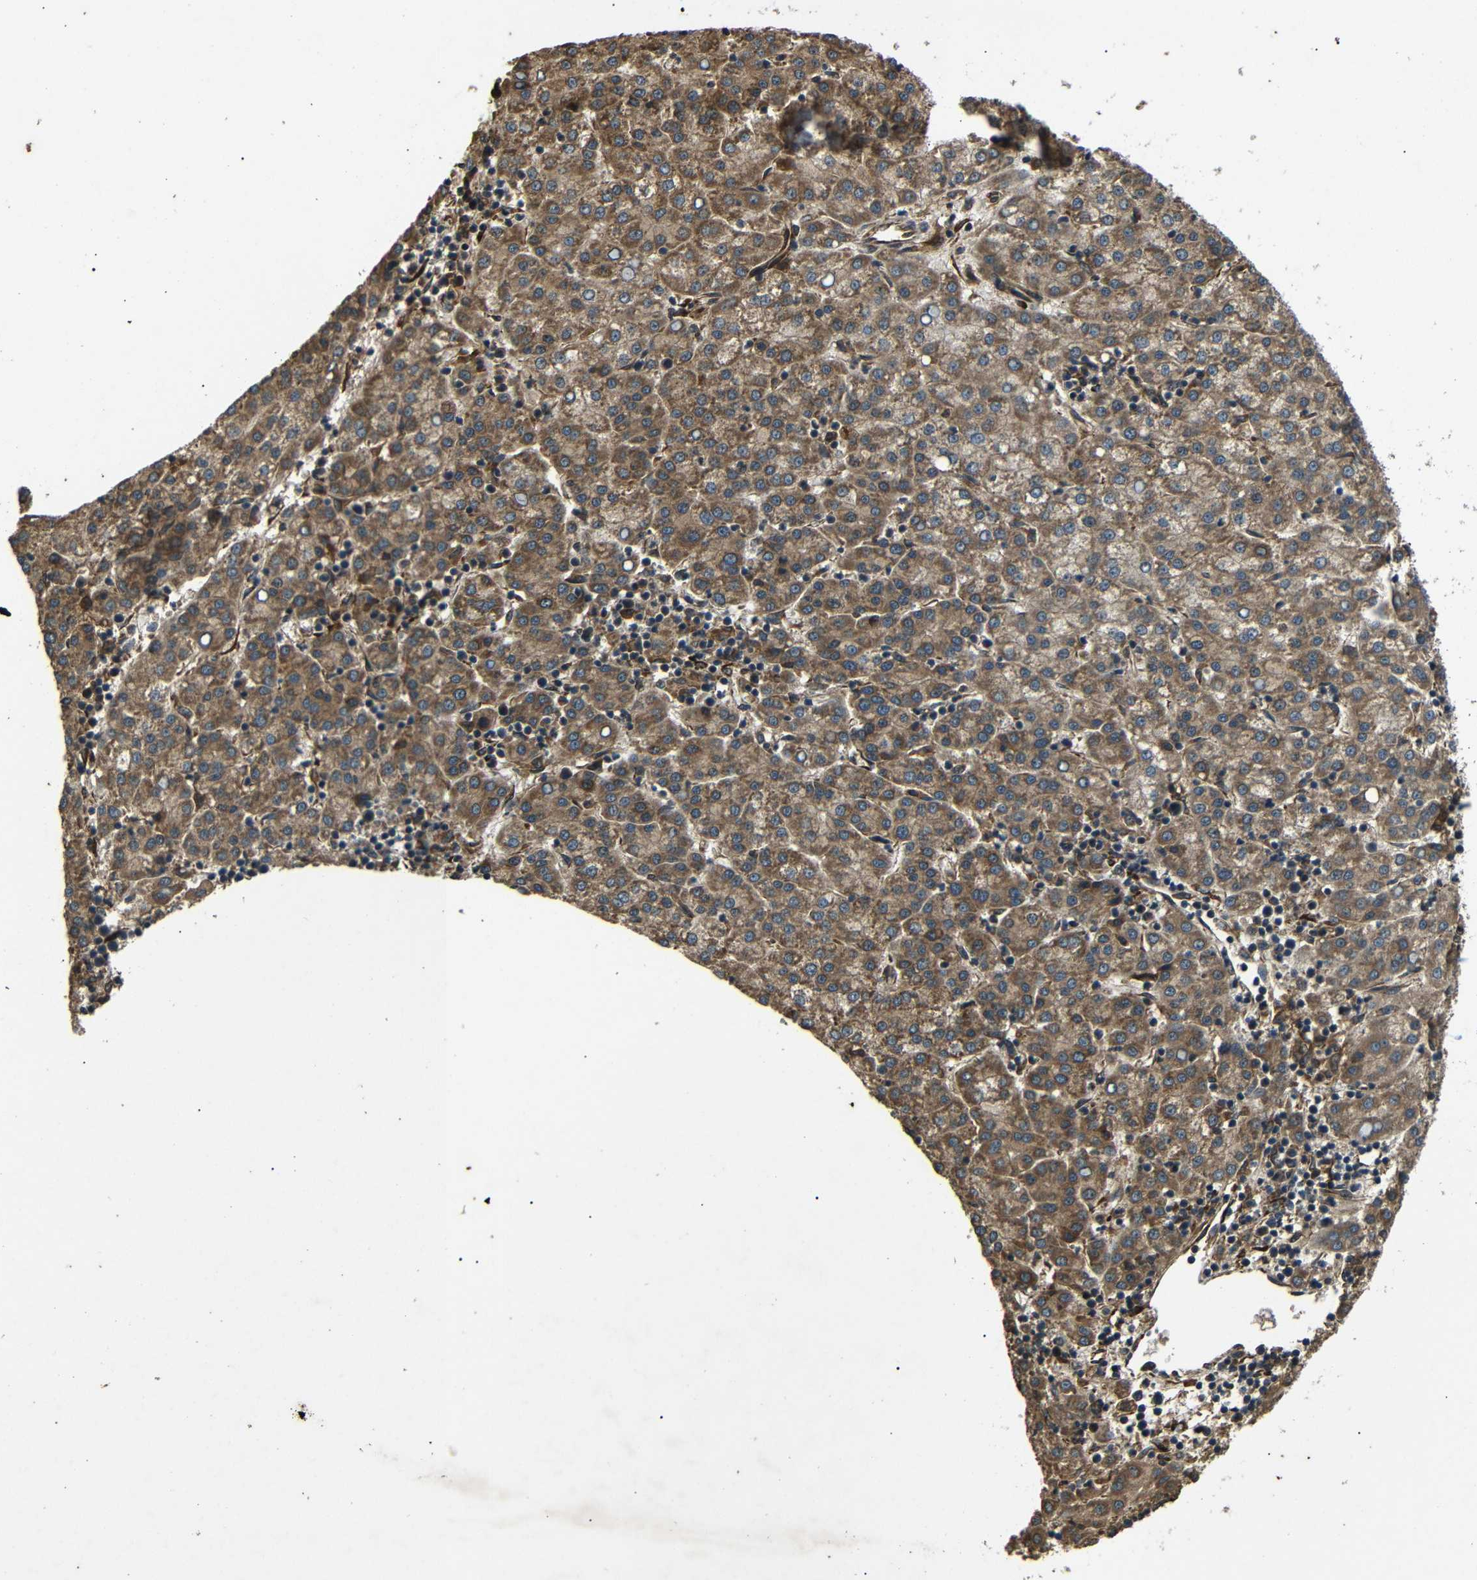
{"staining": {"intensity": "moderate", "quantity": ">75%", "location": "cytoplasmic/membranous"}, "tissue": "liver cancer", "cell_type": "Tumor cells", "image_type": "cancer", "snomed": [{"axis": "morphology", "description": "Carcinoma, Hepatocellular, NOS"}, {"axis": "topography", "description": "Liver"}], "caption": "A micrograph of human liver cancer stained for a protein displays moderate cytoplasmic/membranous brown staining in tumor cells.", "gene": "TRPC1", "patient": {"sex": "female", "age": 58}}